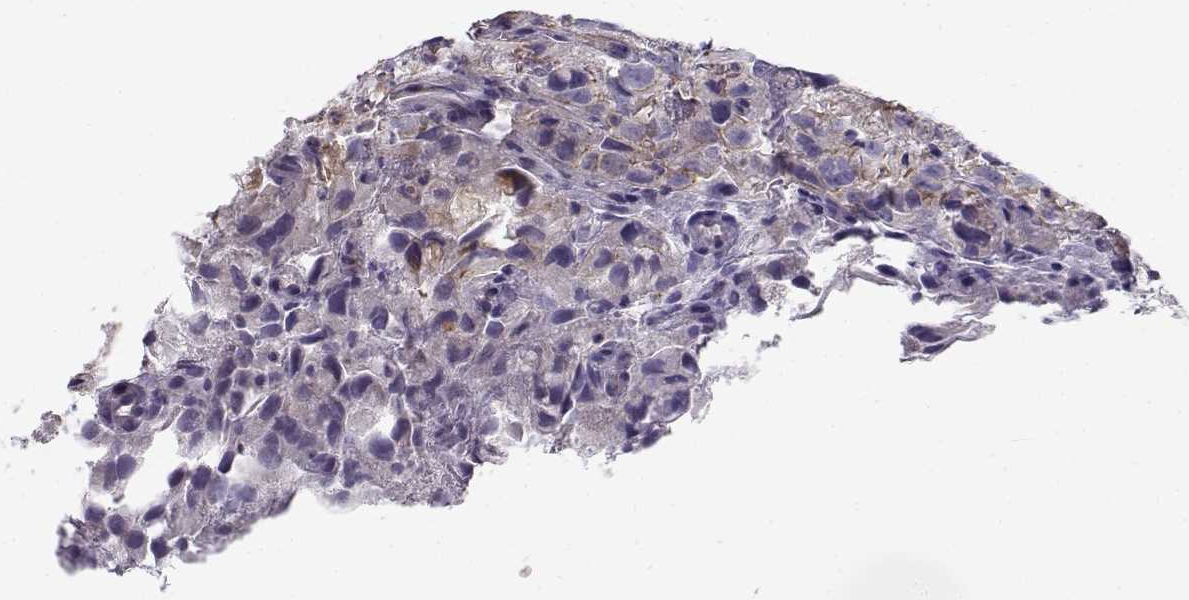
{"staining": {"intensity": "weak", "quantity": ">75%", "location": "cytoplasmic/membranous"}, "tissue": "renal cancer", "cell_type": "Tumor cells", "image_type": "cancer", "snomed": [{"axis": "morphology", "description": "Adenocarcinoma, NOS"}, {"axis": "topography", "description": "Kidney"}], "caption": "Human adenocarcinoma (renal) stained for a protein (brown) exhibits weak cytoplasmic/membranous positive staining in about >75% of tumor cells.", "gene": "MYO1A", "patient": {"sex": "male", "age": 64}}